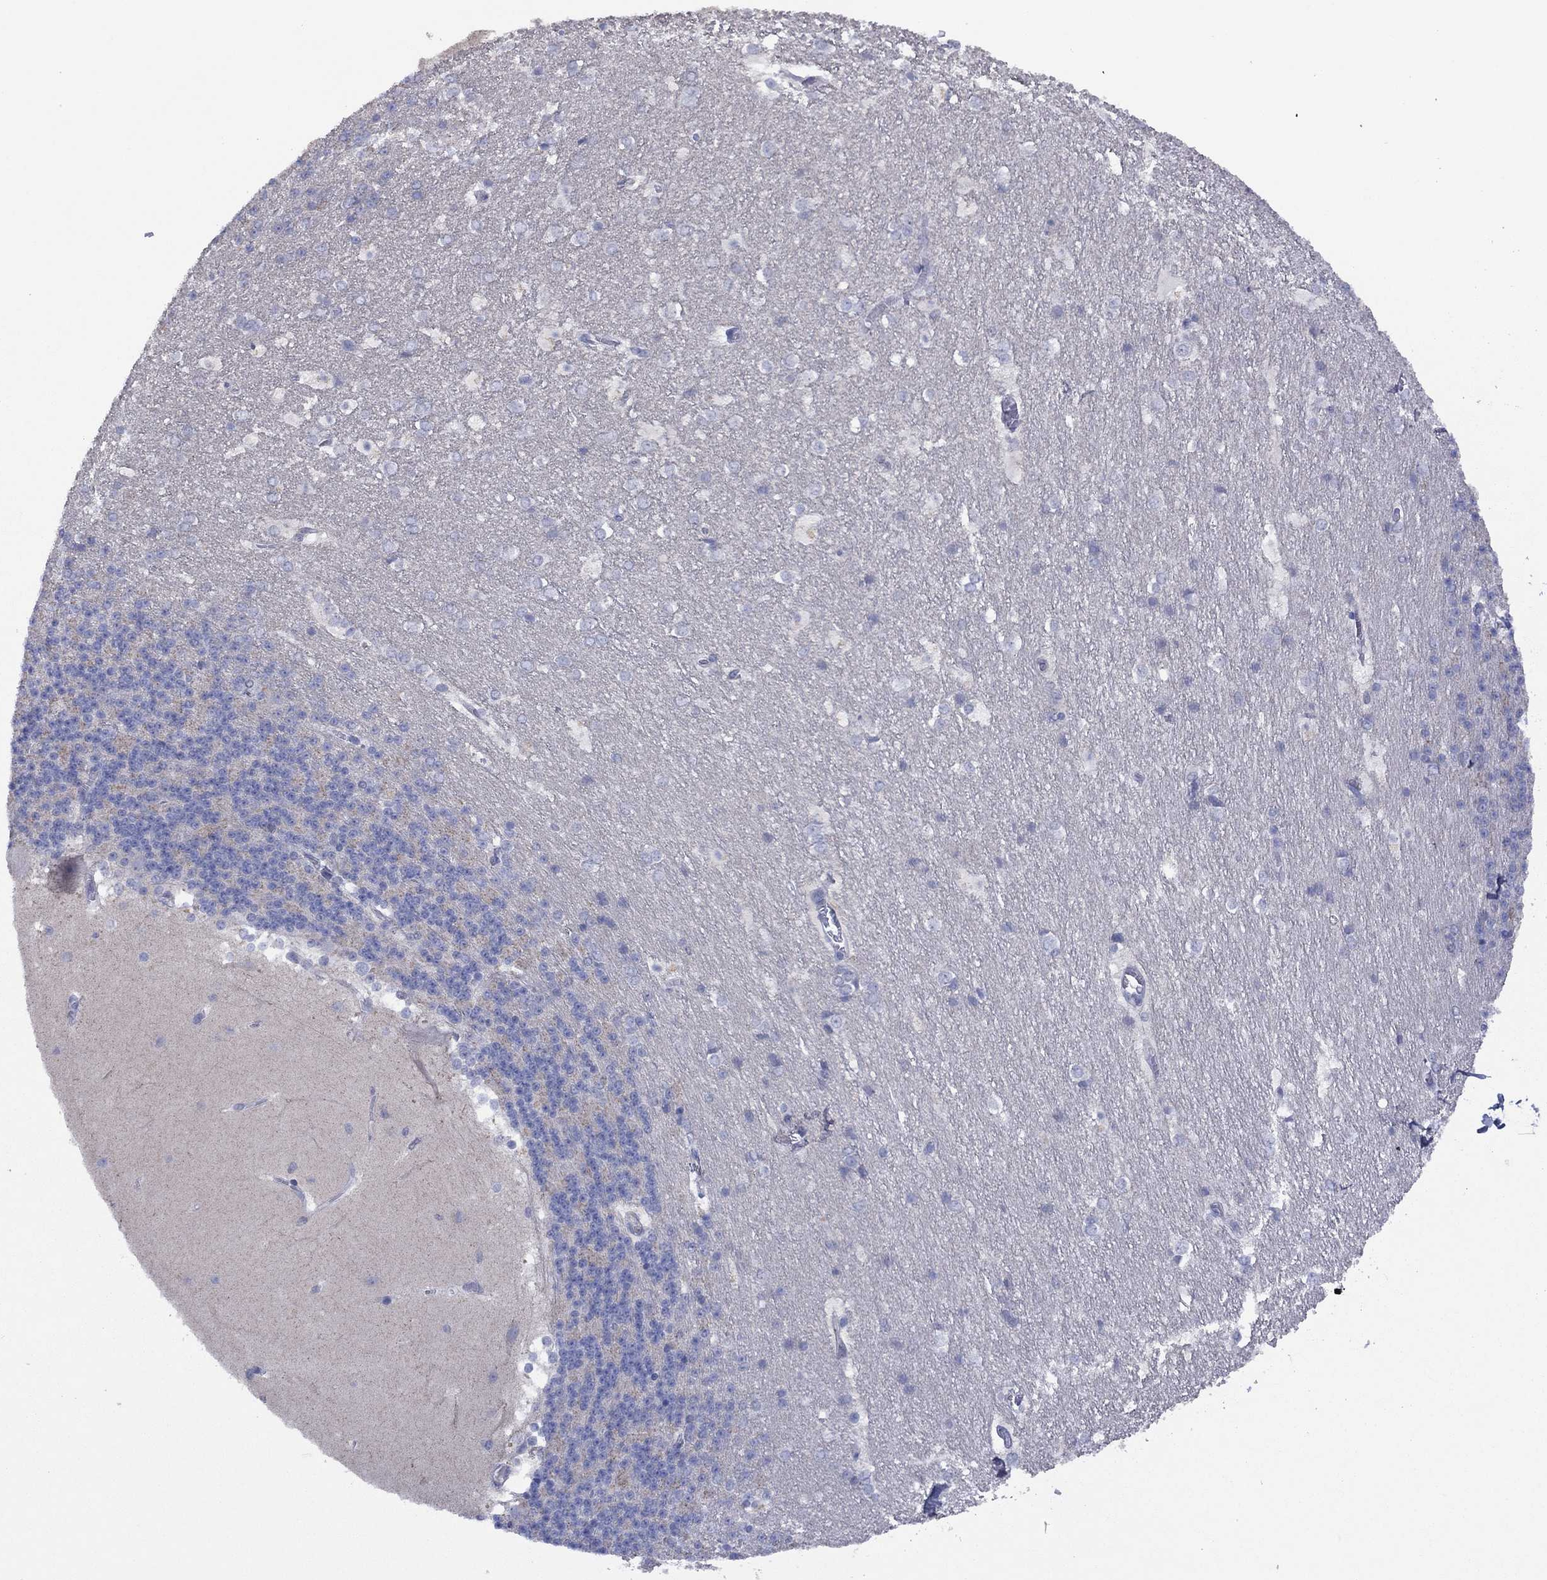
{"staining": {"intensity": "negative", "quantity": "none", "location": "none"}, "tissue": "cerebellum", "cell_type": "Cells in granular layer", "image_type": "normal", "snomed": [{"axis": "morphology", "description": "Normal tissue, NOS"}, {"axis": "topography", "description": "Cerebellum"}], "caption": "IHC of benign cerebellum shows no expression in cells in granular layer. (Brightfield microscopy of DAB (3,3'-diaminobenzidine) IHC at high magnification).", "gene": "CYP2B6", "patient": {"sex": "female", "age": 19}}